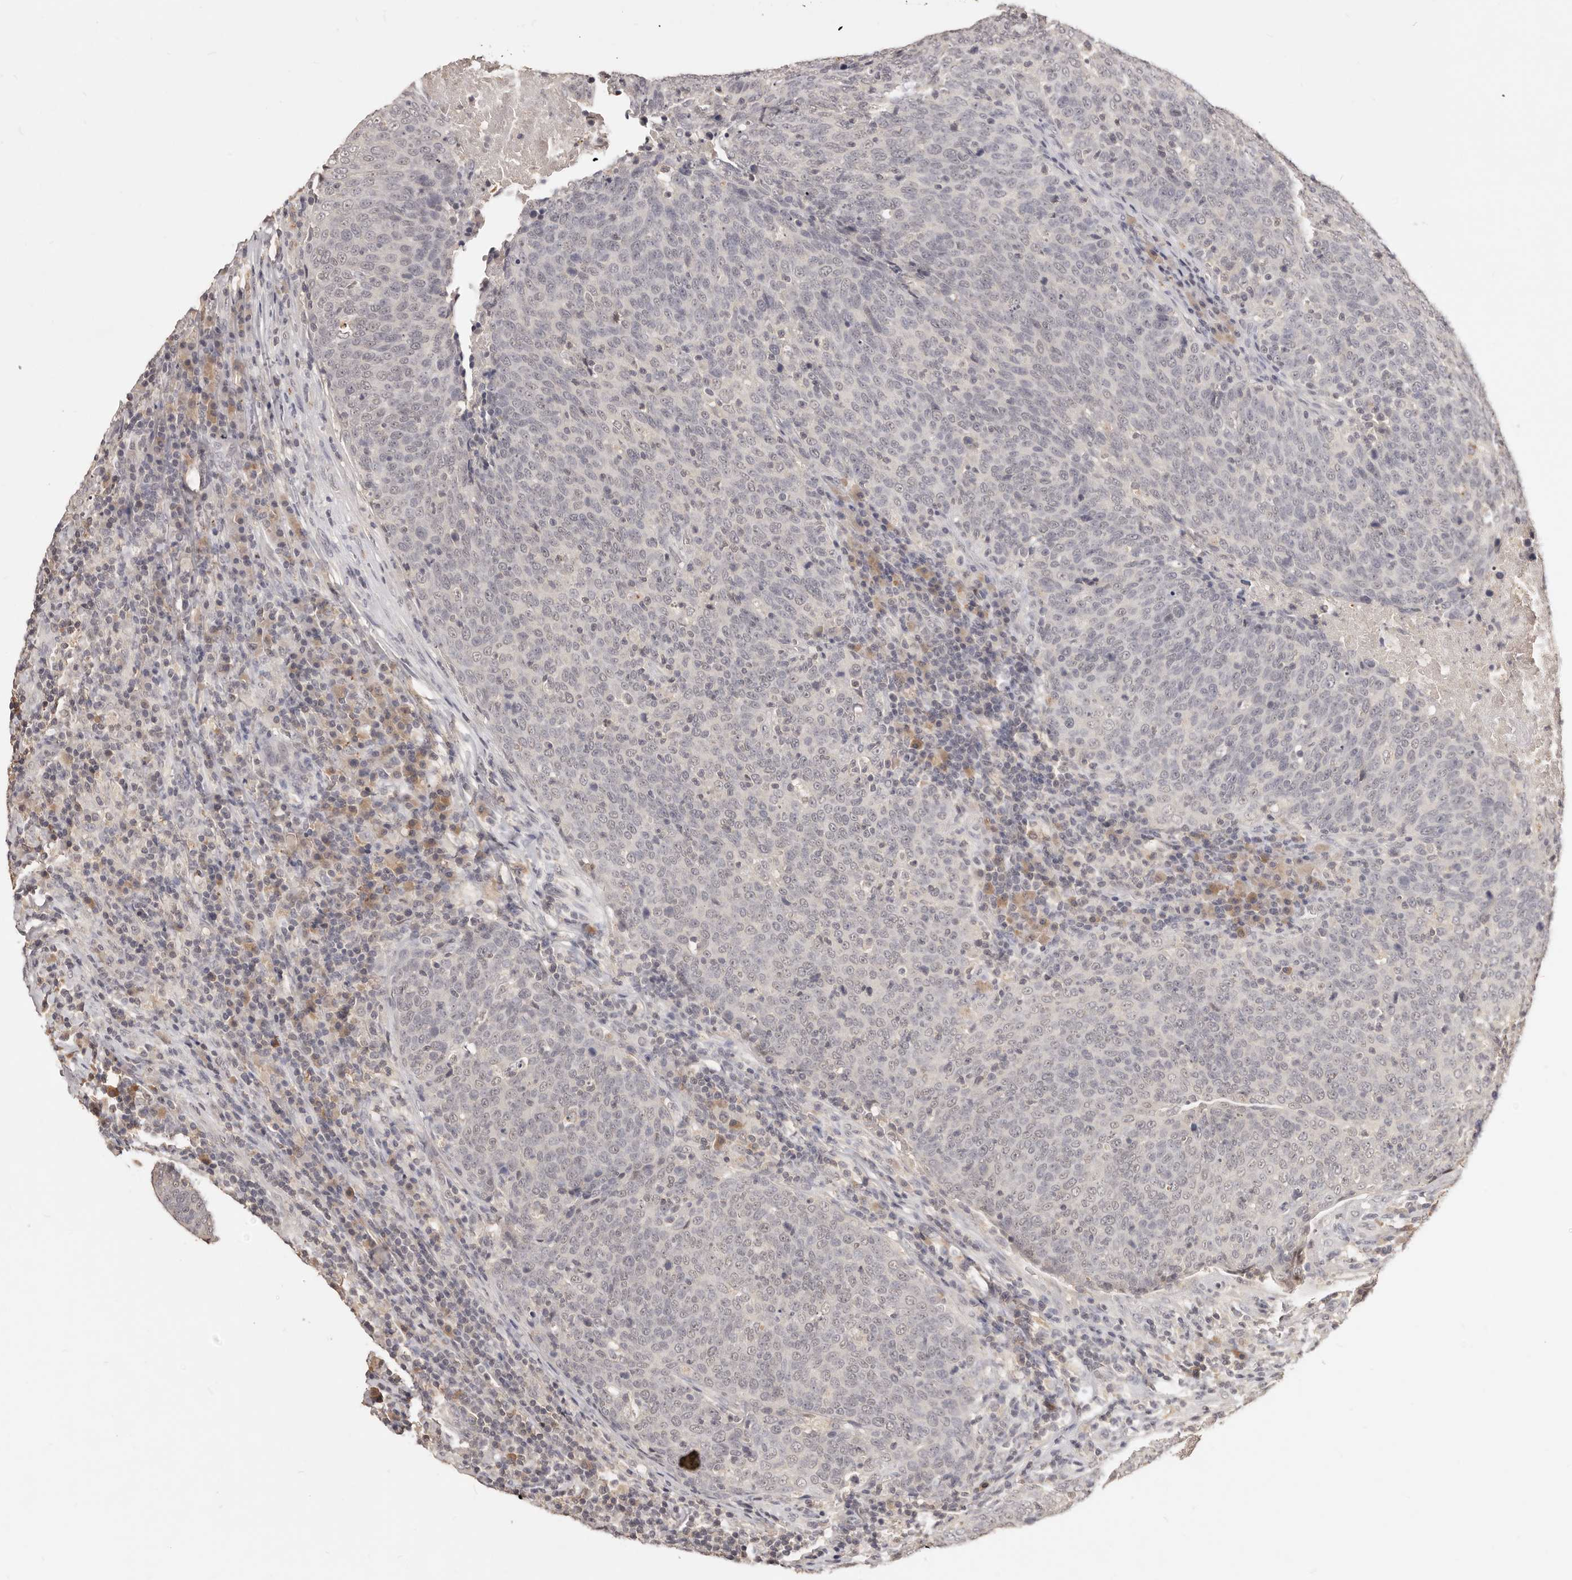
{"staining": {"intensity": "negative", "quantity": "none", "location": "none"}, "tissue": "head and neck cancer", "cell_type": "Tumor cells", "image_type": "cancer", "snomed": [{"axis": "morphology", "description": "Squamous cell carcinoma, NOS"}, {"axis": "morphology", "description": "Squamous cell carcinoma, metastatic, NOS"}, {"axis": "topography", "description": "Lymph node"}, {"axis": "topography", "description": "Head-Neck"}], "caption": "High magnification brightfield microscopy of head and neck cancer stained with DAB (3,3'-diaminobenzidine) (brown) and counterstained with hematoxylin (blue): tumor cells show no significant positivity.", "gene": "TSPAN13", "patient": {"sex": "male", "age": 62}}